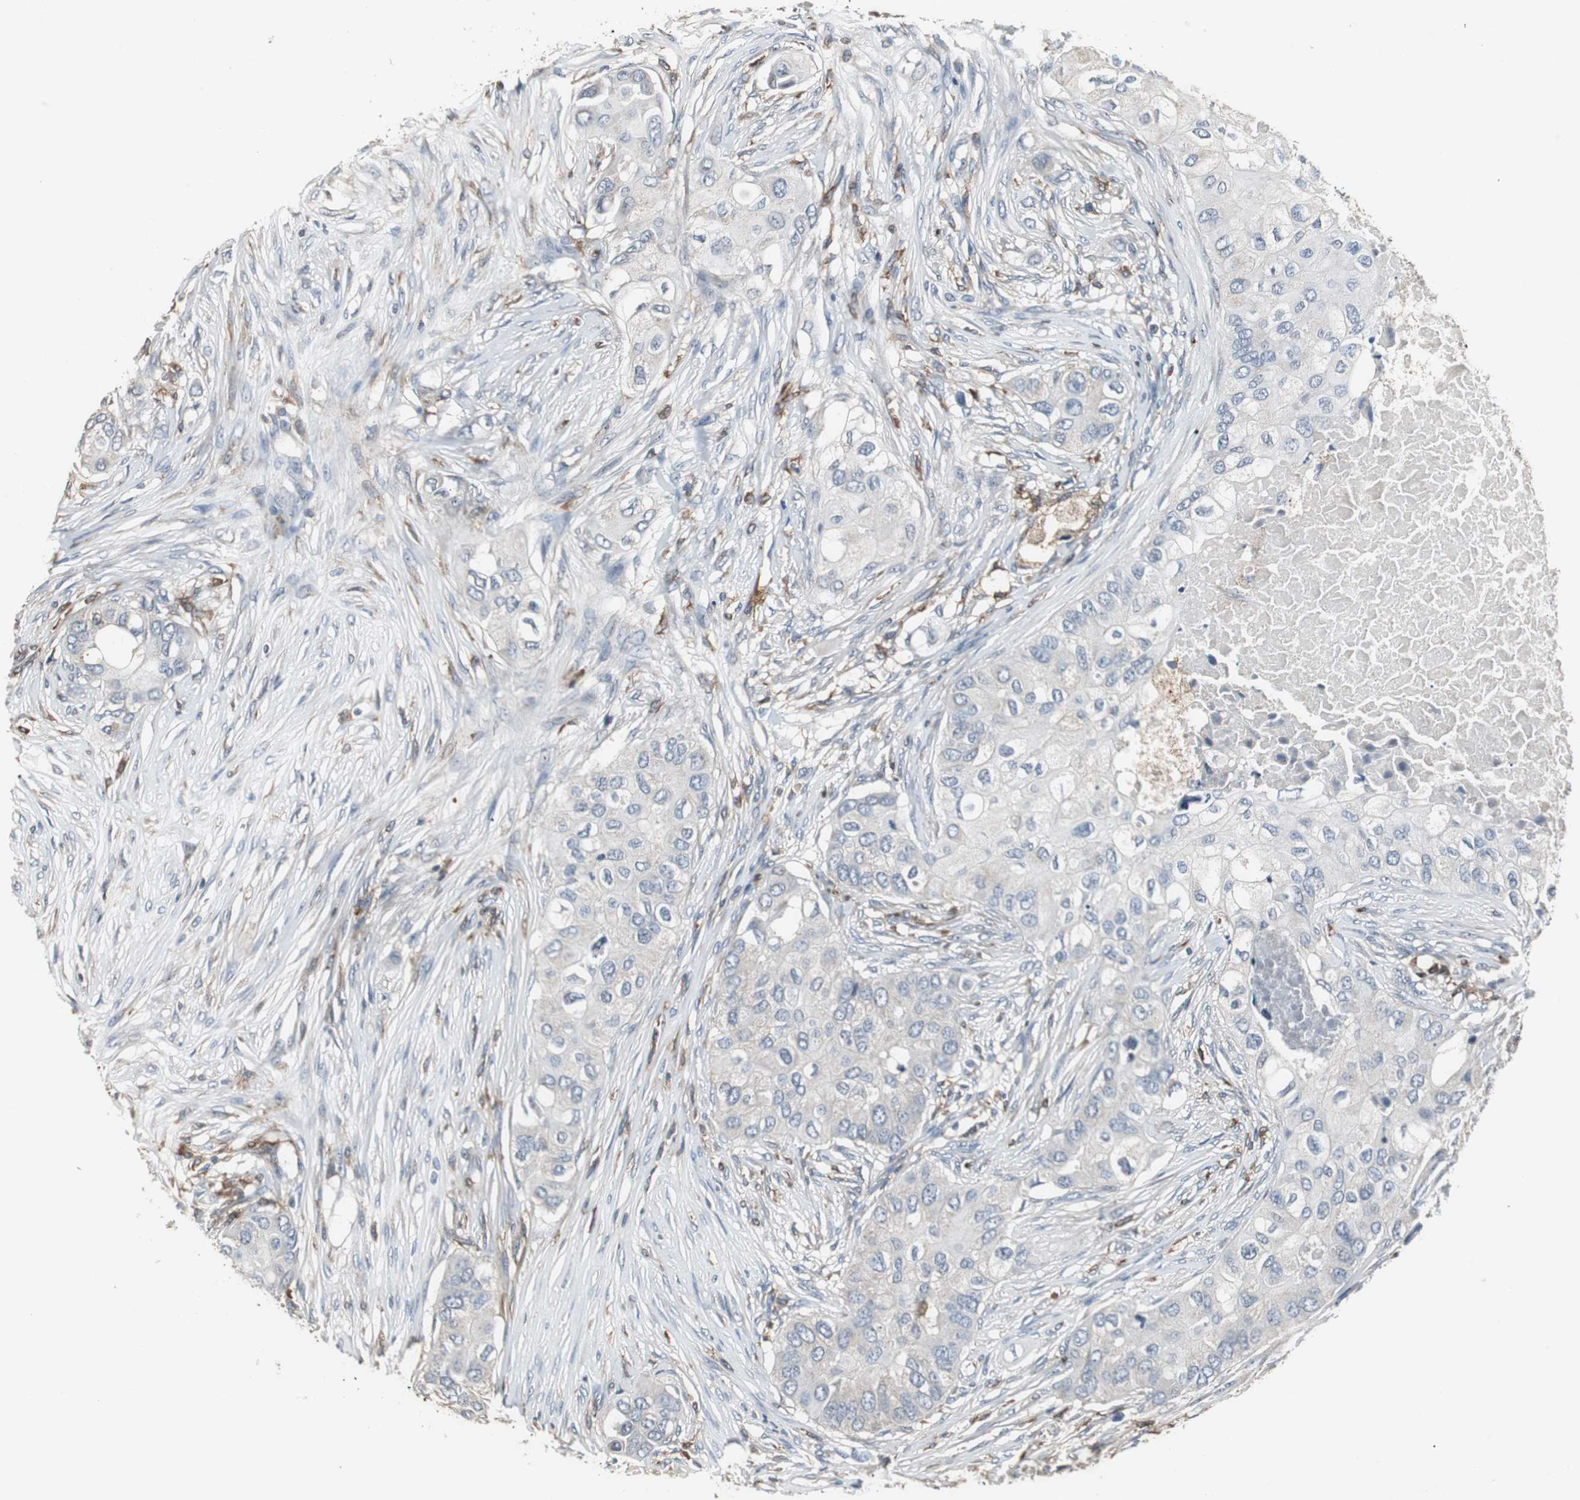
{"staining": {"intensity": "weak", "quantity": "<25%", "location": "cytoplasmic/membranous"}, "tissue": "breast cancer", "cell_type": "Tumor cells", "image_type": "cancer", "snomed": [{"axis": "morphology", "description": "Normal tissue, NOS"}, {"axis": "morphology", "description": "Duct carcinoma"}, {"axis": "topography", "description": "Breast"}], "caption": "DAB immunohistochemical staining of human breast cancer (infiltrating ductal carcinoma) exhibits no significant positivity in tumor cells.", "gene": "NCF2", "patient": {"sex": "female", "age": 49}}